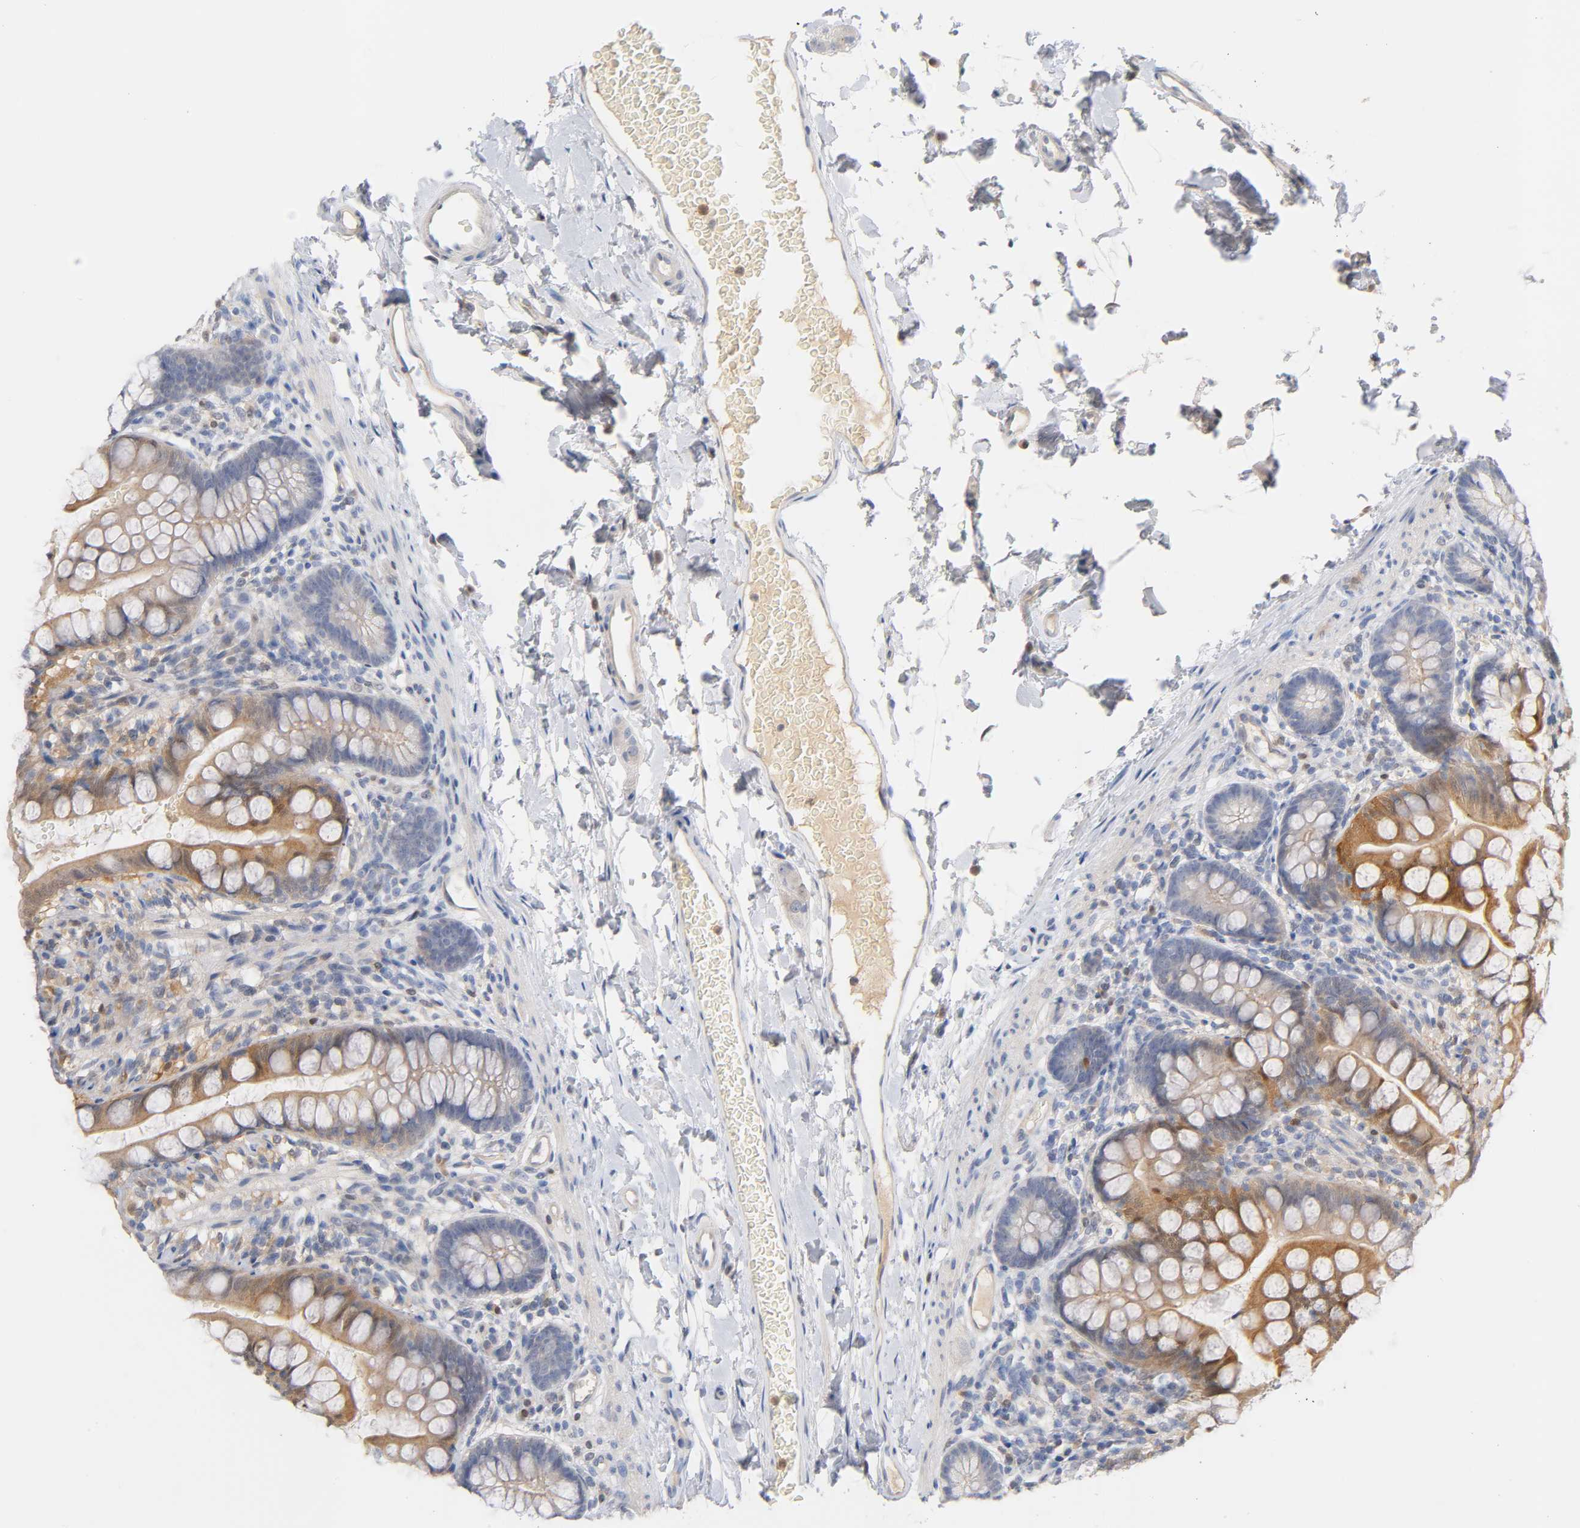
{"staining": {"intensity": "moderate", "quantity": ">75%", "location": "cytoplasmic/membranous,nuclear"}, "tissue": "small intestine", "cell_type": "Glandular cells", "image_type": "normal", "snomed": [{"axis": "morphology", "description": "Normal tissue, NOS"}, {"axis": "topography", "description": "Small intestine"}], "caption": "DAB (3,3'-diaminobenzidine) immunohistochemical staining of unremarkable small intestine demonstrates moderate cytoplasmic/membranous,nuclear protein positivity in about >75% of glandular cells.", "gene": "IL18", "patient": {"sex": "female", "age": 58}}